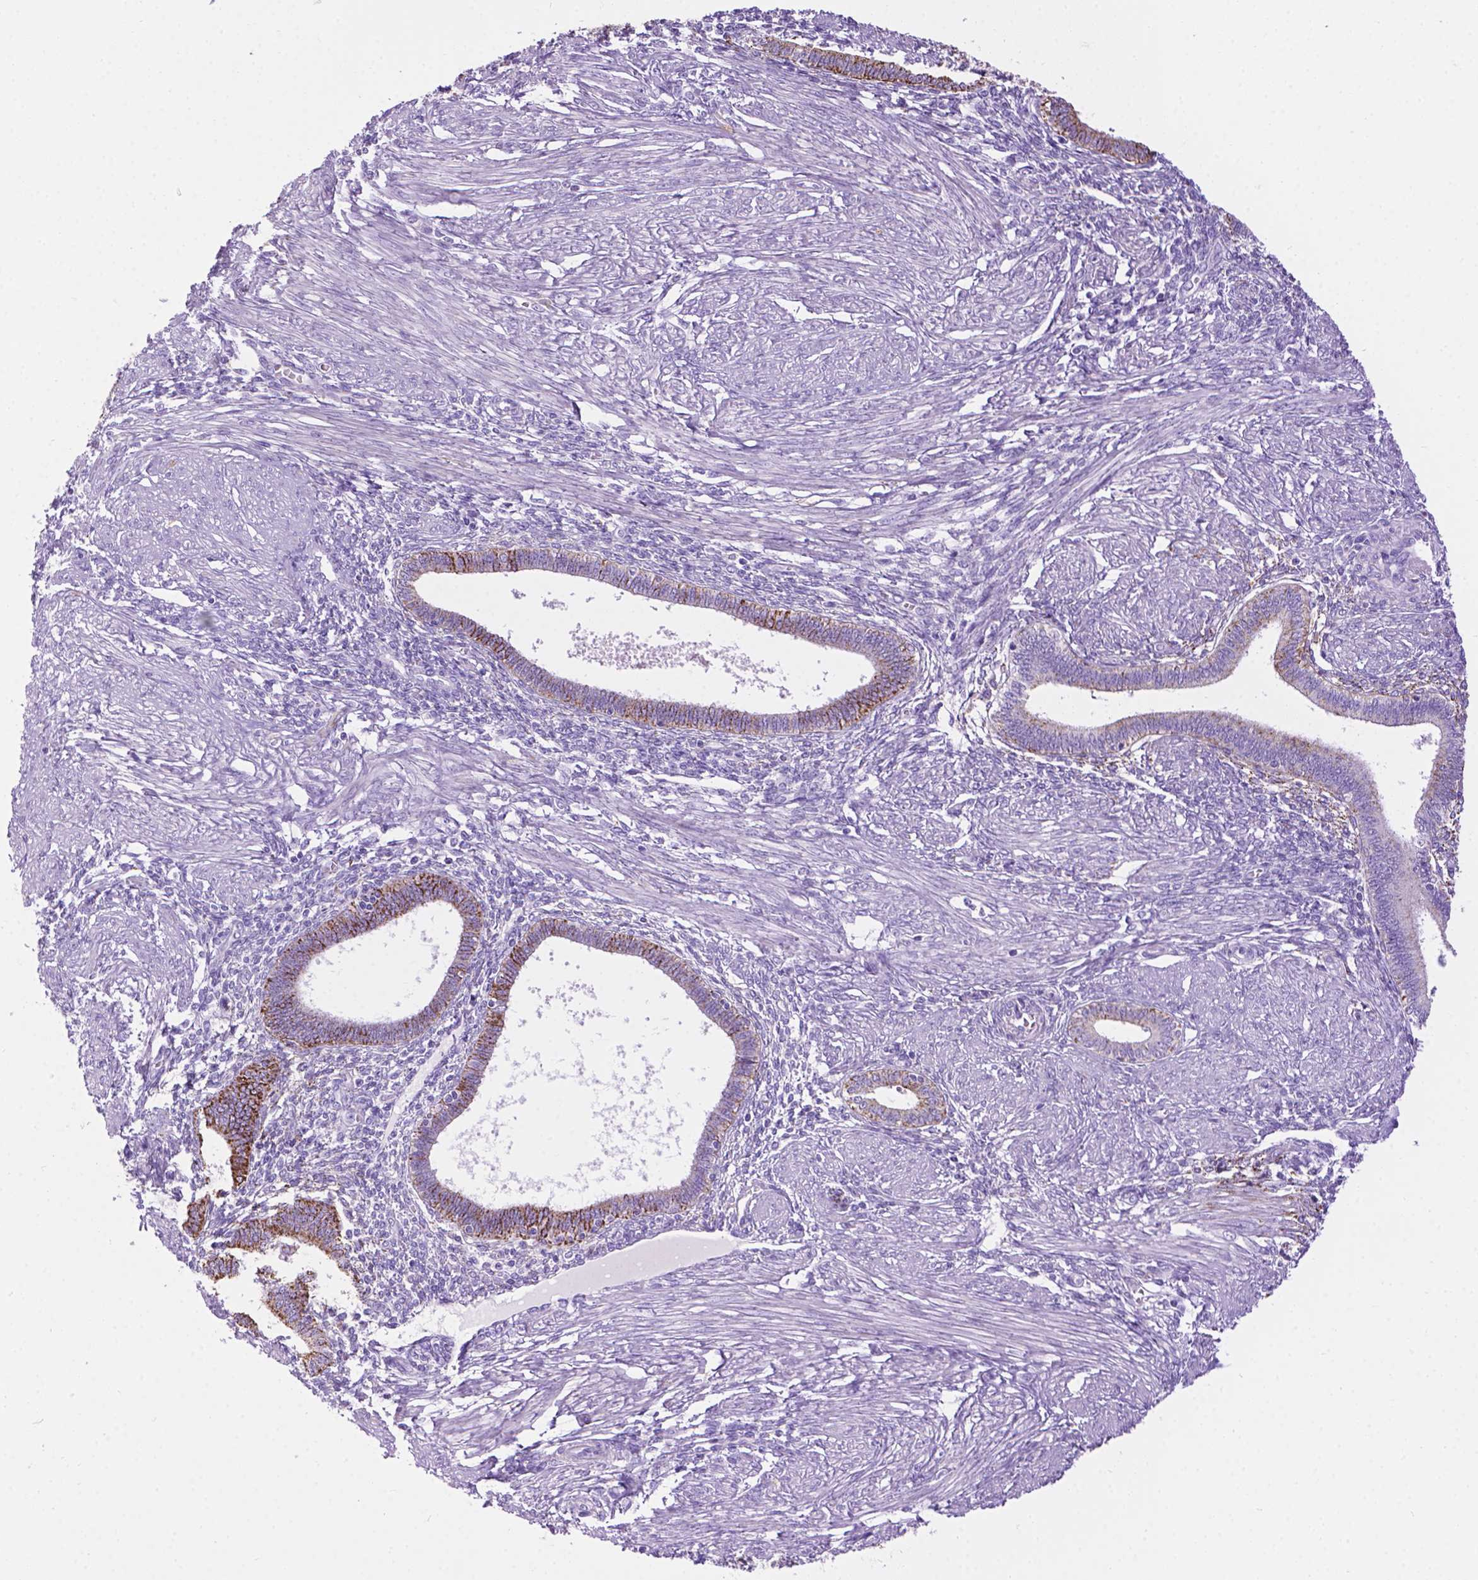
{"staining": {"intensity": "negative", "quantity": "none", "location": "none"}, "tissue": "endometrium", "cell_type": "Cells in endometrial stroma", "image_type": "normal", "snomed": [{"axis": "morphology", "description": "Normal tissue, NOS"}, {"axis": "topography", "description": "Endometrium"}], "caption": "IHC of normal human endometrium displays no expression in cells in endometrial stroma.", "gene": "TMEM132E", "patient": {"sex": "female", "age": 42}}